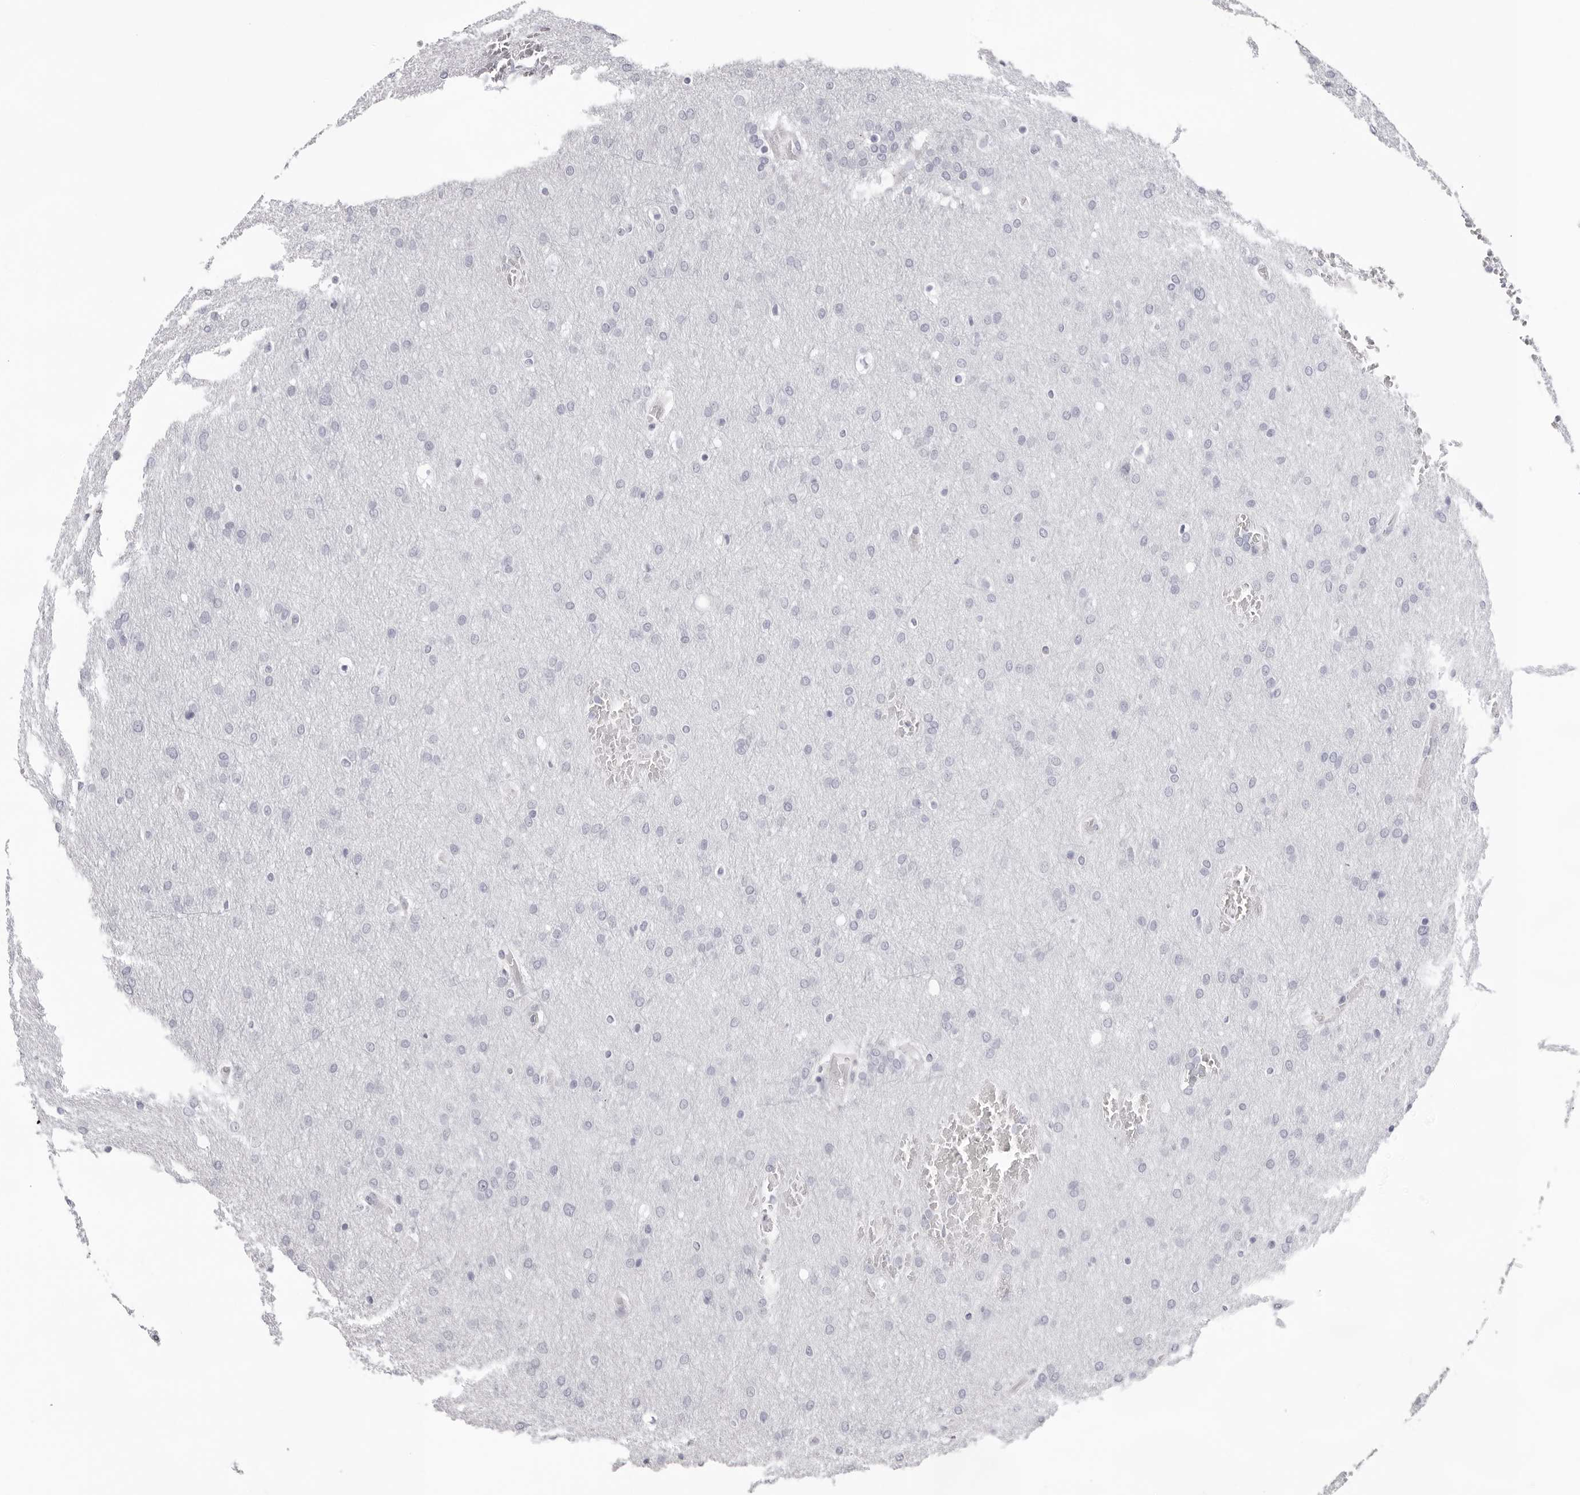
{"staining": {"intensity": "negative", "quantity": "none", "location": "none"}, "tissue": "glioma", "cell_type": "Tumor cells", "image_type": "cancer", "snomed": [{"axis": "morphology", "description": "Glioma, malignant, Low grade"}, {"axis": "topography", "description": "Brain"}], "caption": "Human malignant glioma (low-grade) stained for a protein using immunohistochemistry (IHC) shows no expression in tumor cells.", "gene": "INSL3", "patient": {"sex": "female", "age": 37}}